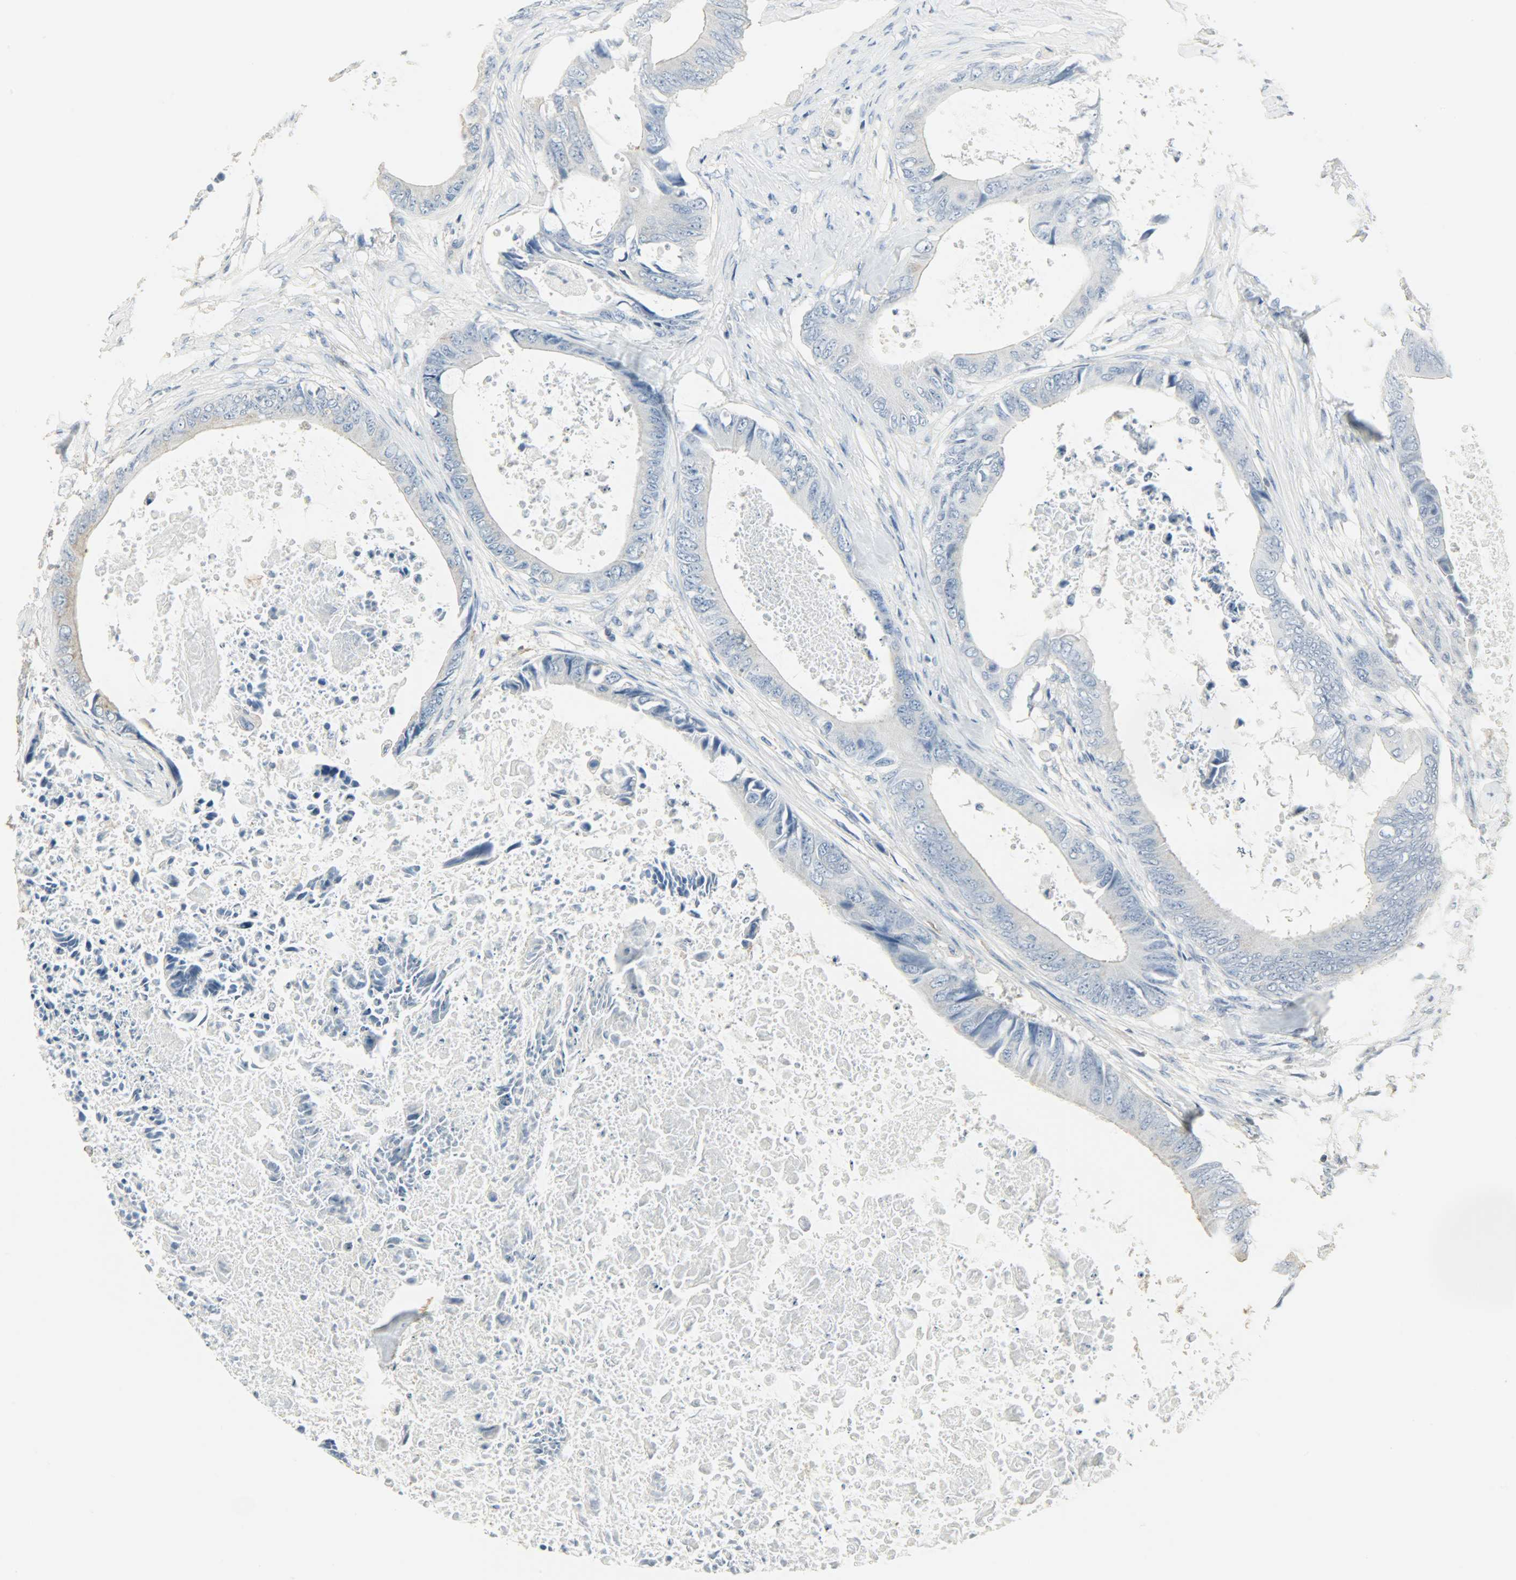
{"staining": {"intensity": "weak", "quantity": ">75%", "location": "cytoplasmic/membranous"}, "tissue": "colorectal cancer", "cell_type": "Tumor cells", "image_type": "cancer", "snomed": [{"axis": "morphology", "description": "Normal tissue, NOS"}, {"axis": "morphology", "description": "Adenocarcinoma, NOS"}, {"axis": "topography", "description": "Rectum"}, {"axis": "topography", "description": "Peripheral nerve tissue"}], "caption": "Brown immunohistochemical staining in colorectal cancer displays weak cytoplasmic/membranous staining in about >75% of tumor cells. (IHC, brightfield microscopy, high magnification).", "gene": "DNAJA4", "patient": {"sex": "female", "age": 77}}